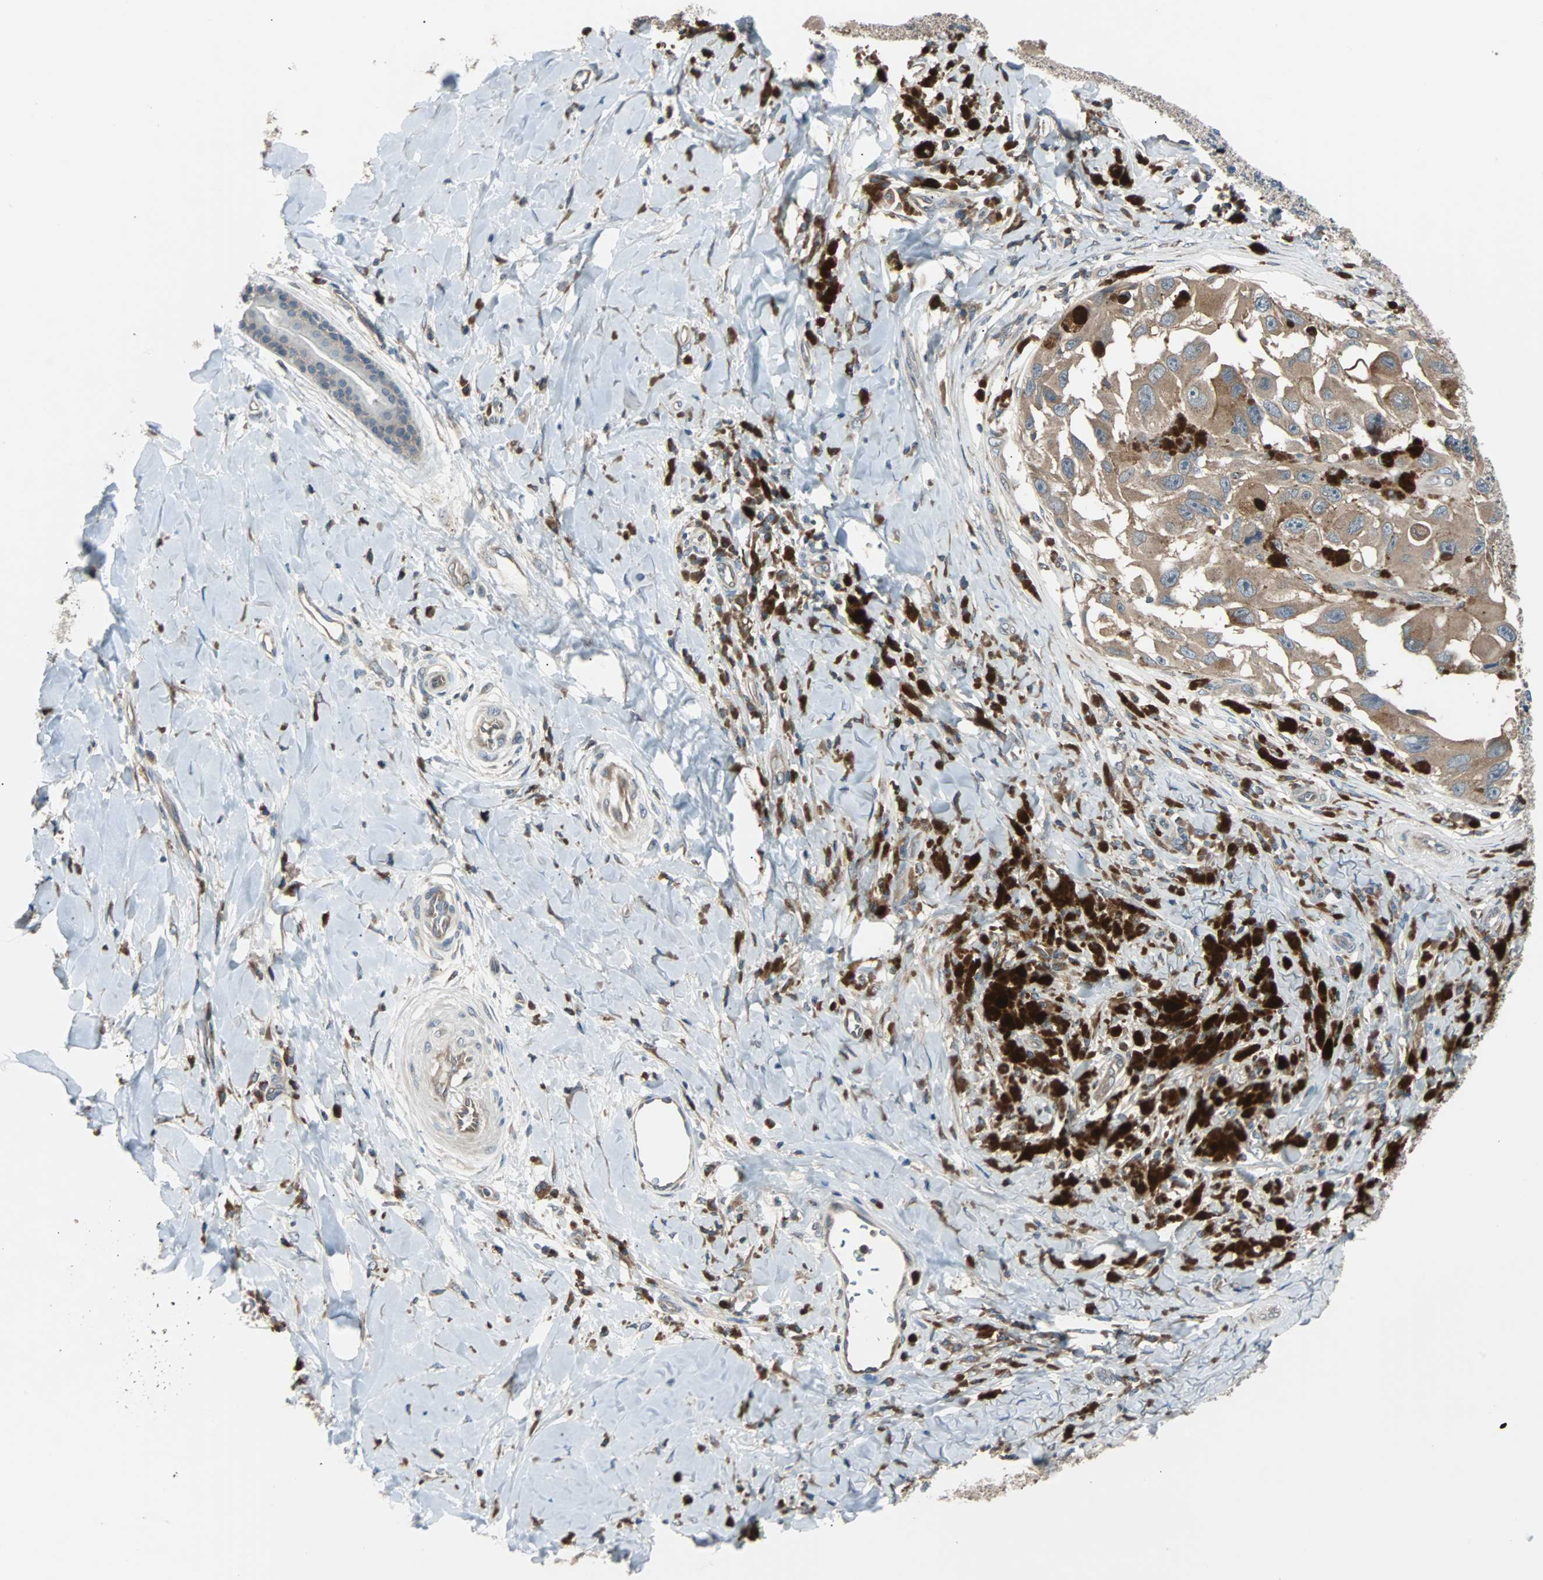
{"staining": {"intensity": "moderate", "quantity": ">75%", "location": "cytoplasmic/membranous"}, "tissue": "melanoma", "cell_type": "Tumor cells", "image_type": "cancer", "snomed": [{"axis": "morphology", "description": "Malignant melanoma, NOS"}, {"axis": "topography", "description": "Skin"}], "caption": "Protein expression analysis of melanoma reveals moderate cytoplasmic/membranous expression in about >75% of tumor cells.", "gene": "ARF1", "patient": {"sex": "female", "age": 73}}